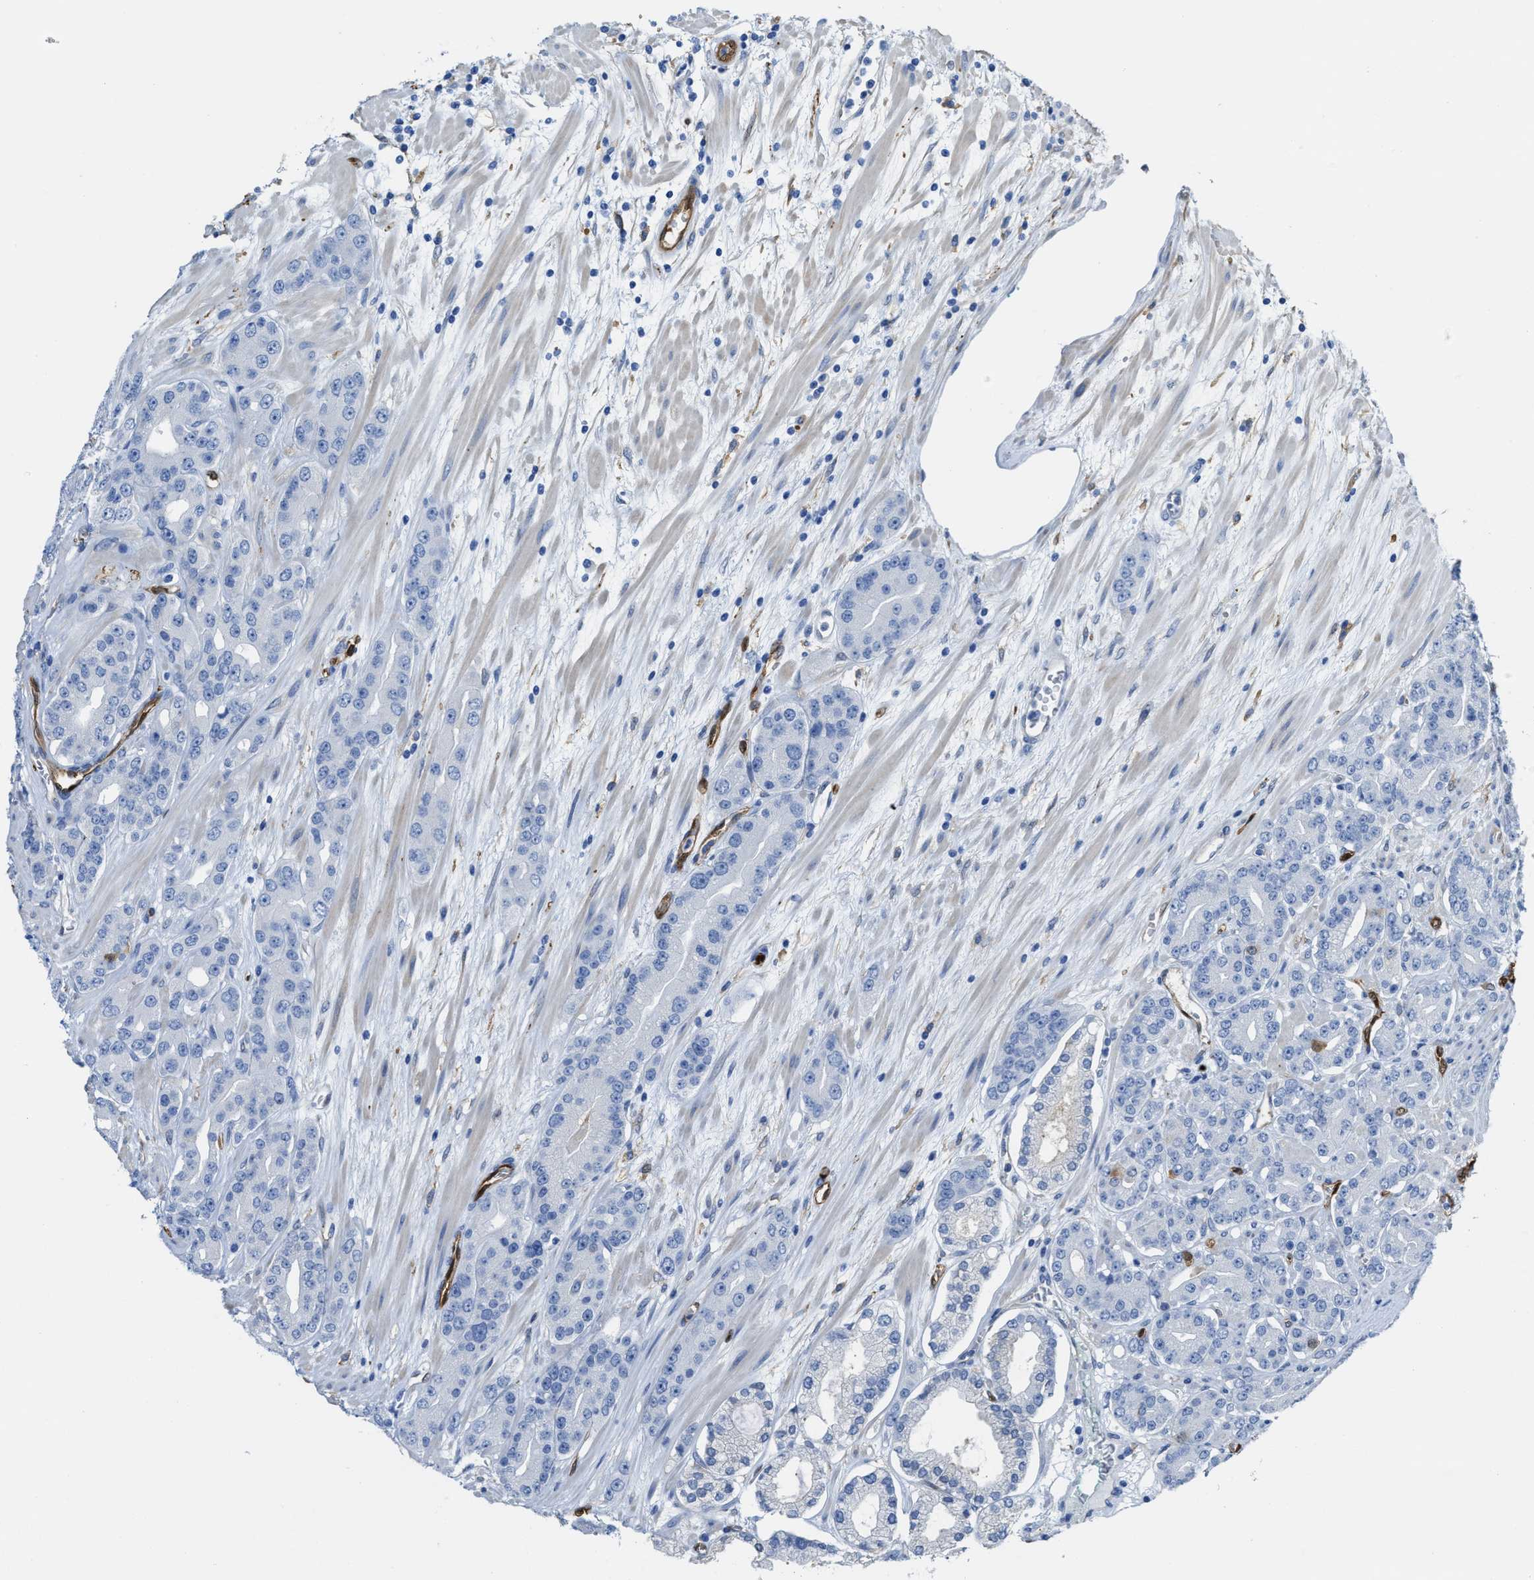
{"staining": {"intensity": "negative", "quantity": "none", "location": "none"}, "tissue": "prostate cancer", "cell_type": "Tumor cells", "image_type": "cancer", "snomed": [{"axis": "morphology", "description": "Adenocarcinoma, High grade"}, {"axis": "topography", "description": "Prostate"}], "caption": "High power microscopy histopathology image of an IHC histopathology image of prostate cancer, revealing no significant staining in tumor cells. (Brightfield microscopy of DAB (3,3'-diaminobenzidine) immunohistochemistry at high magnification).", "gene": "ASS1", "patient": {"sex": "male", "age": 71}}